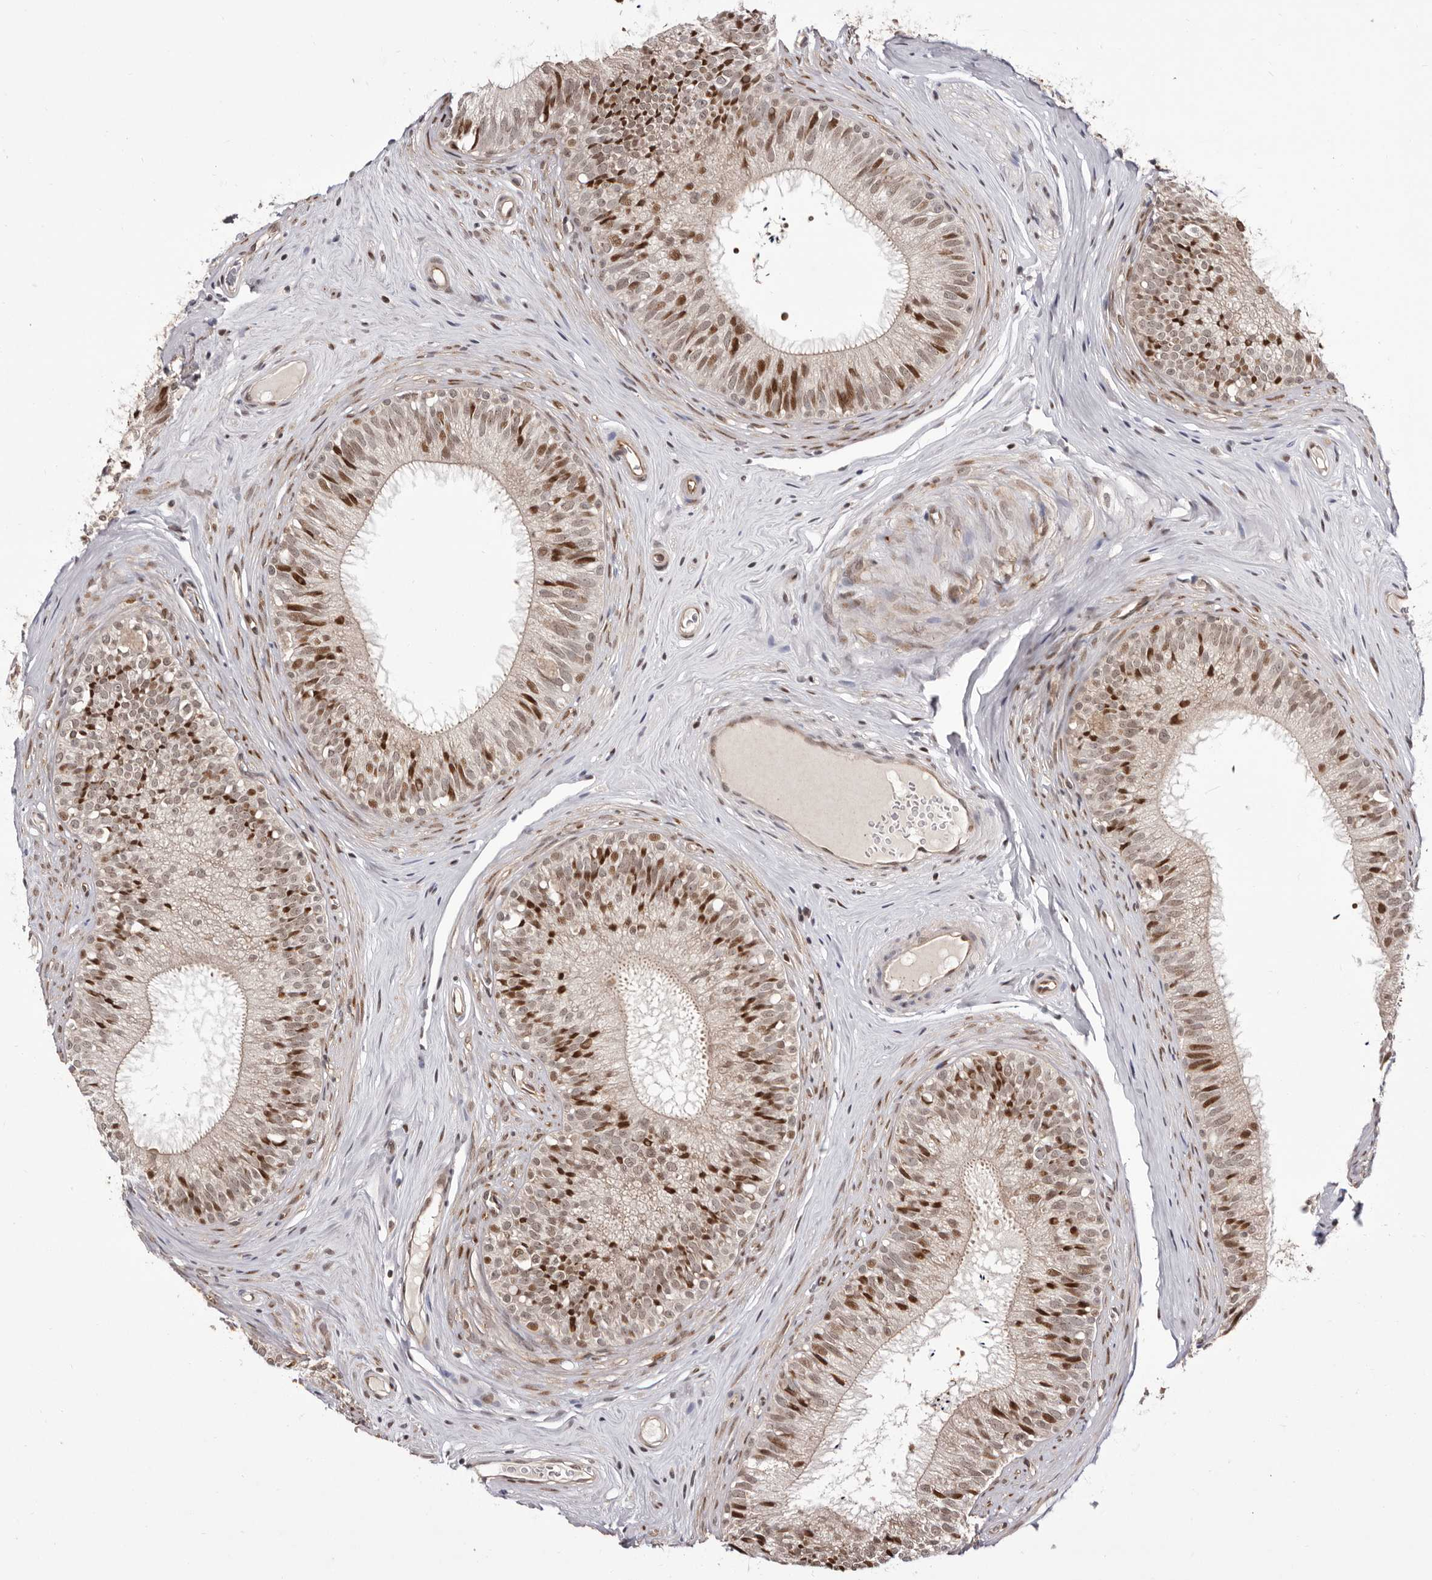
{"staining": {"intensity": "moderate", "quantity": ">75%", "location": "nuclear"}, "tissue": "epididymis", "cell_type": "Glandular cells", "image_type": "normal", "snomed": [{"axis": "morphology", "description": "Normal tissue, NOS"}, {"axis": "topography", "description": "Epididymis"}], "caption": "Immunohistochemical staining of normal epididymis exhibits >75% levels of moderate nuclear protein positivity in approximately >75% of glandular cells. (brown staining indicates protein expression, while blue staining denotes nuclei).", "gene": "GLRX3", "patient": {"sex": "male", "age": 29}}